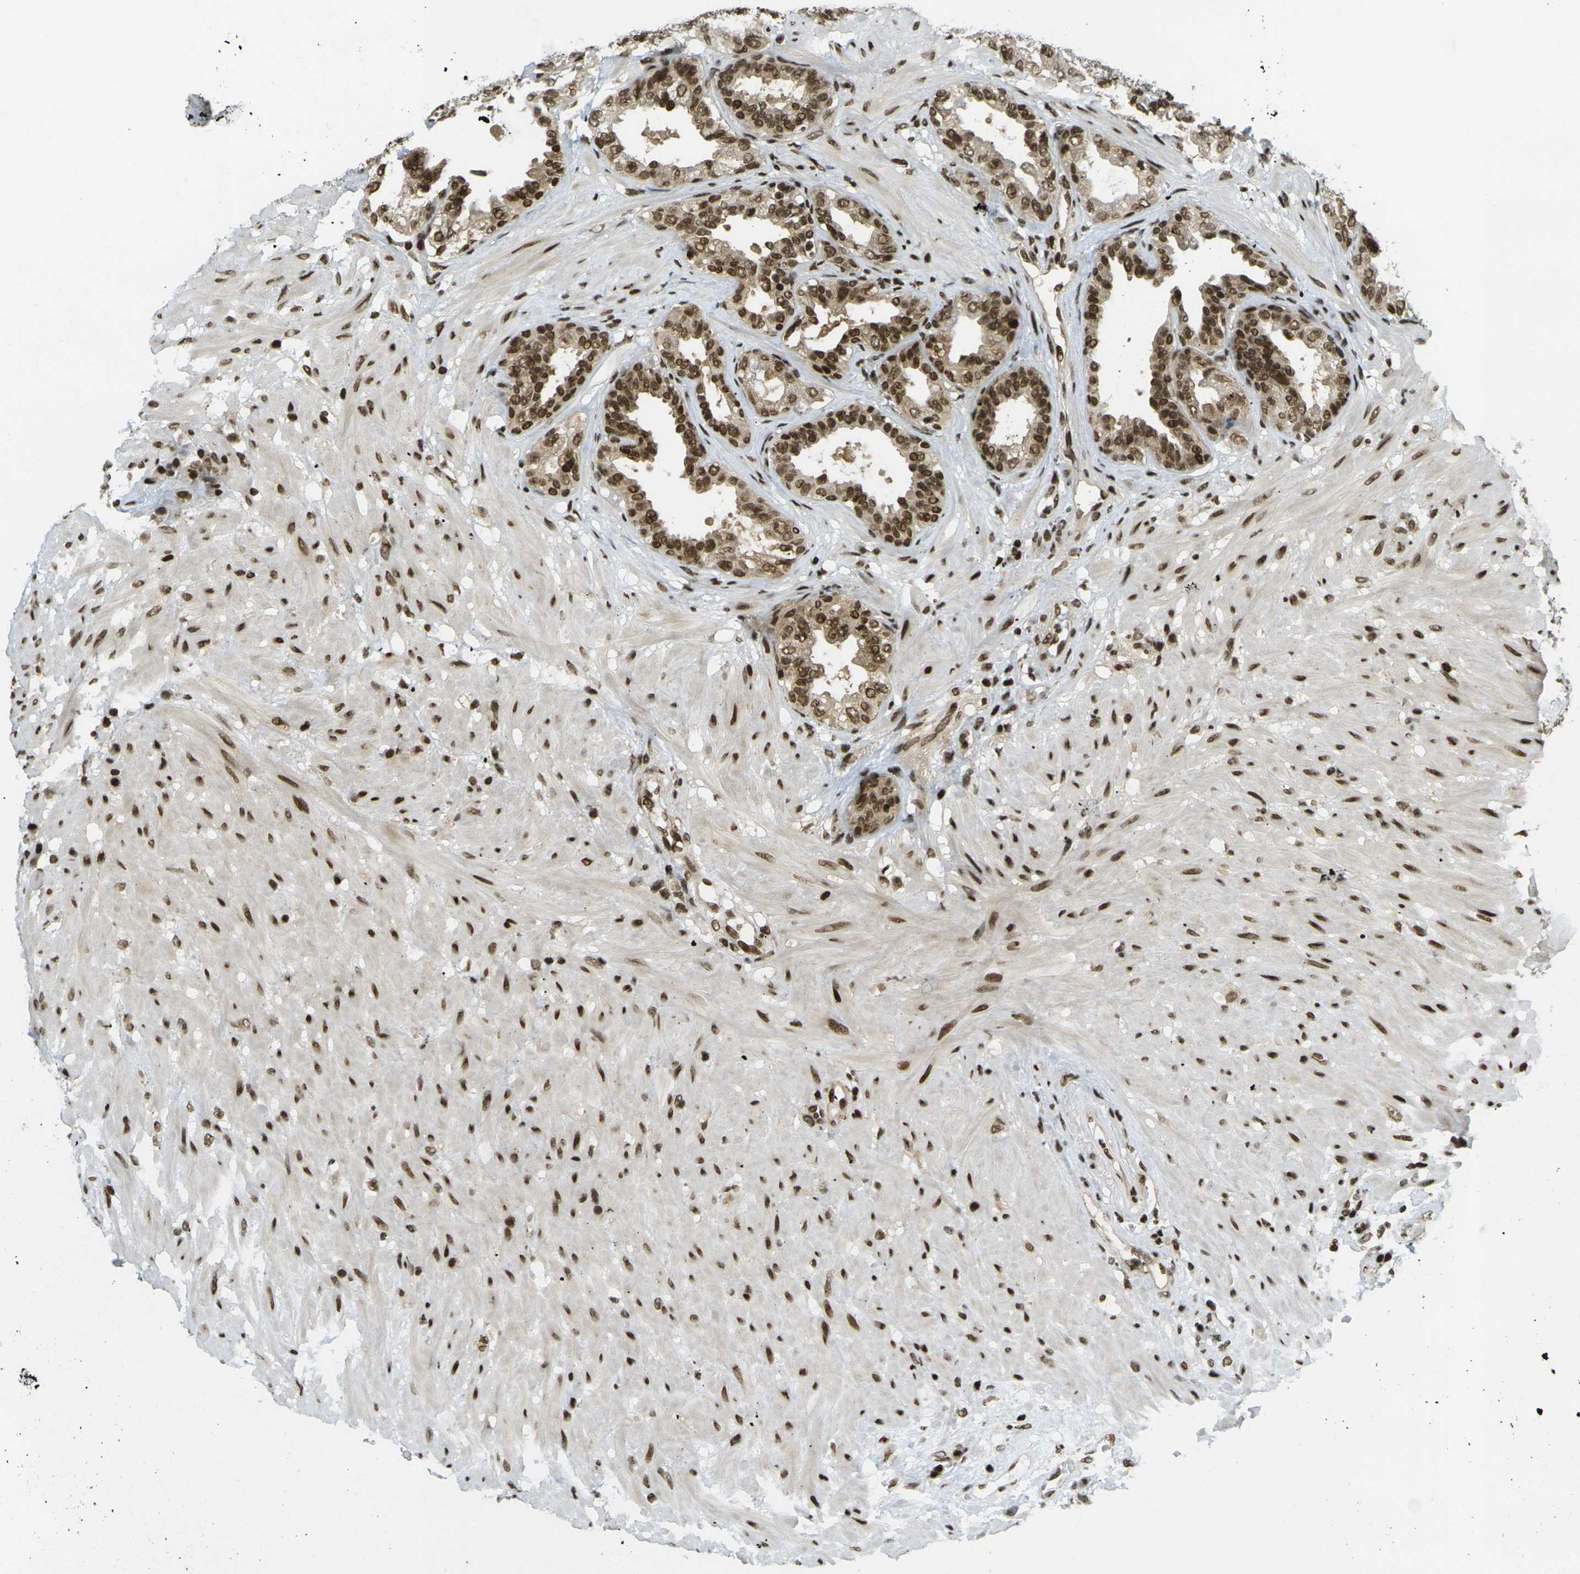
{"staining": {"intensity": "strong", "quantity": ">75%", "location": "cytoplasmic/membranous,nuclear"}, "tissue": "seminal vesicle", "cell_type": "Glandular cells", "image_type": "normal", "snomed": [{"axis": "morphology", "description": "Normal tissue, NOS"}, {"axis": "topography", "description": "Seminal veicle"}], "caption": "DAB (3,3'-diaminobenzidine) immunohistochemical staining of benign seminal vesicle displays strong cytoplasmic/membranous,nuclear protein positivity in approximately >75% of glandular cells.", "gene": "RUVBL2", "patient": {"sex": "male", "age": 61}}